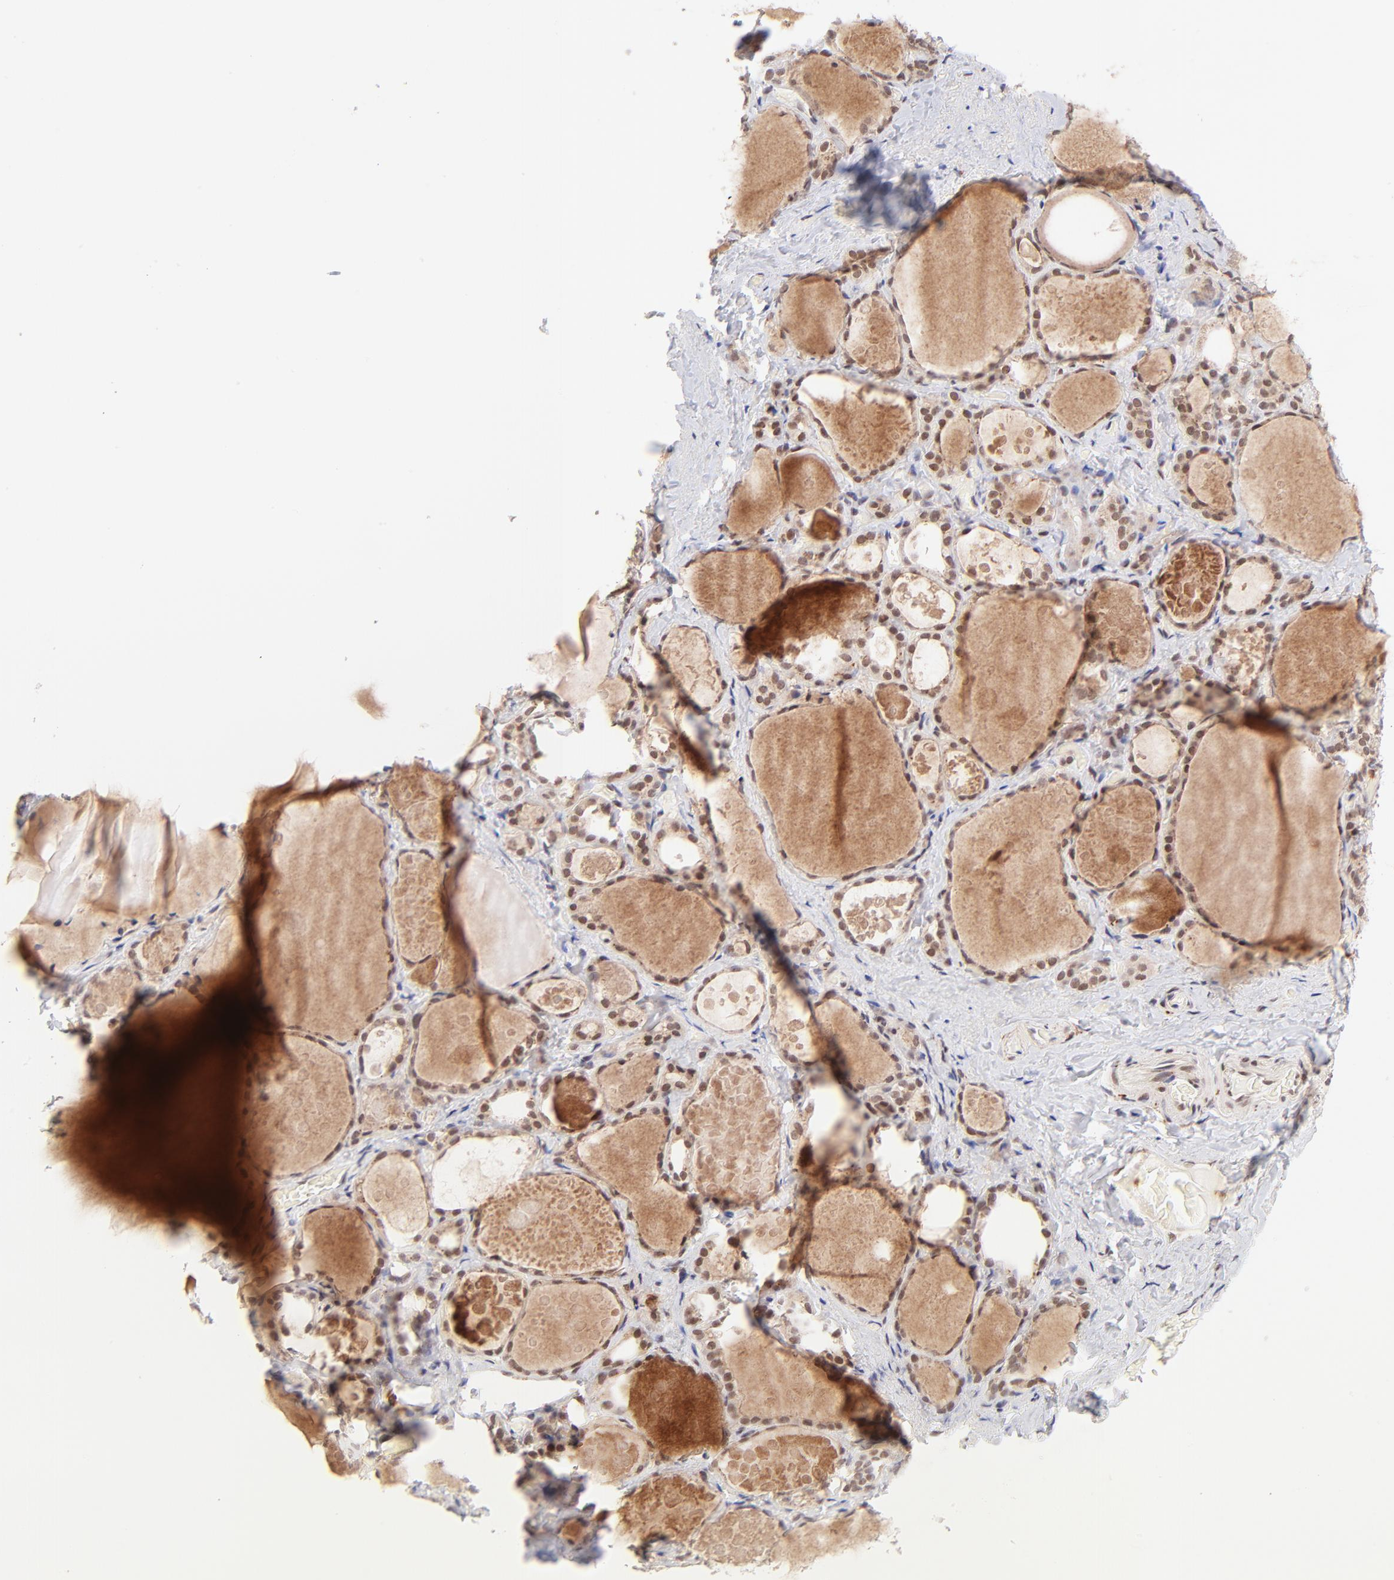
{"staining": {"intensity": "weak", "quantity": ">75%", "location": "nuclear"}, "tissue": "thyroid gland", "cell_type": "Glandular cells", "image_type": "normal", "snomed": [{"axis": "morphology", "description": "Normal tissue, NOS"}, {"axis": "topography", "description": "Thyroid gland"}], "caption": "Benign thyroid gland shows weak nuclear expression in approximately >75% of glandular cells, visualized by immunohistochemistry. The staining is performed using DAB (3,3'-diaminobenzidine) brown chromogen to label protein expression. The nuclei are counter-stained blue using hematoxylin.", "gene": "MED12", "patient": {"sex": "female", "age": 75}}